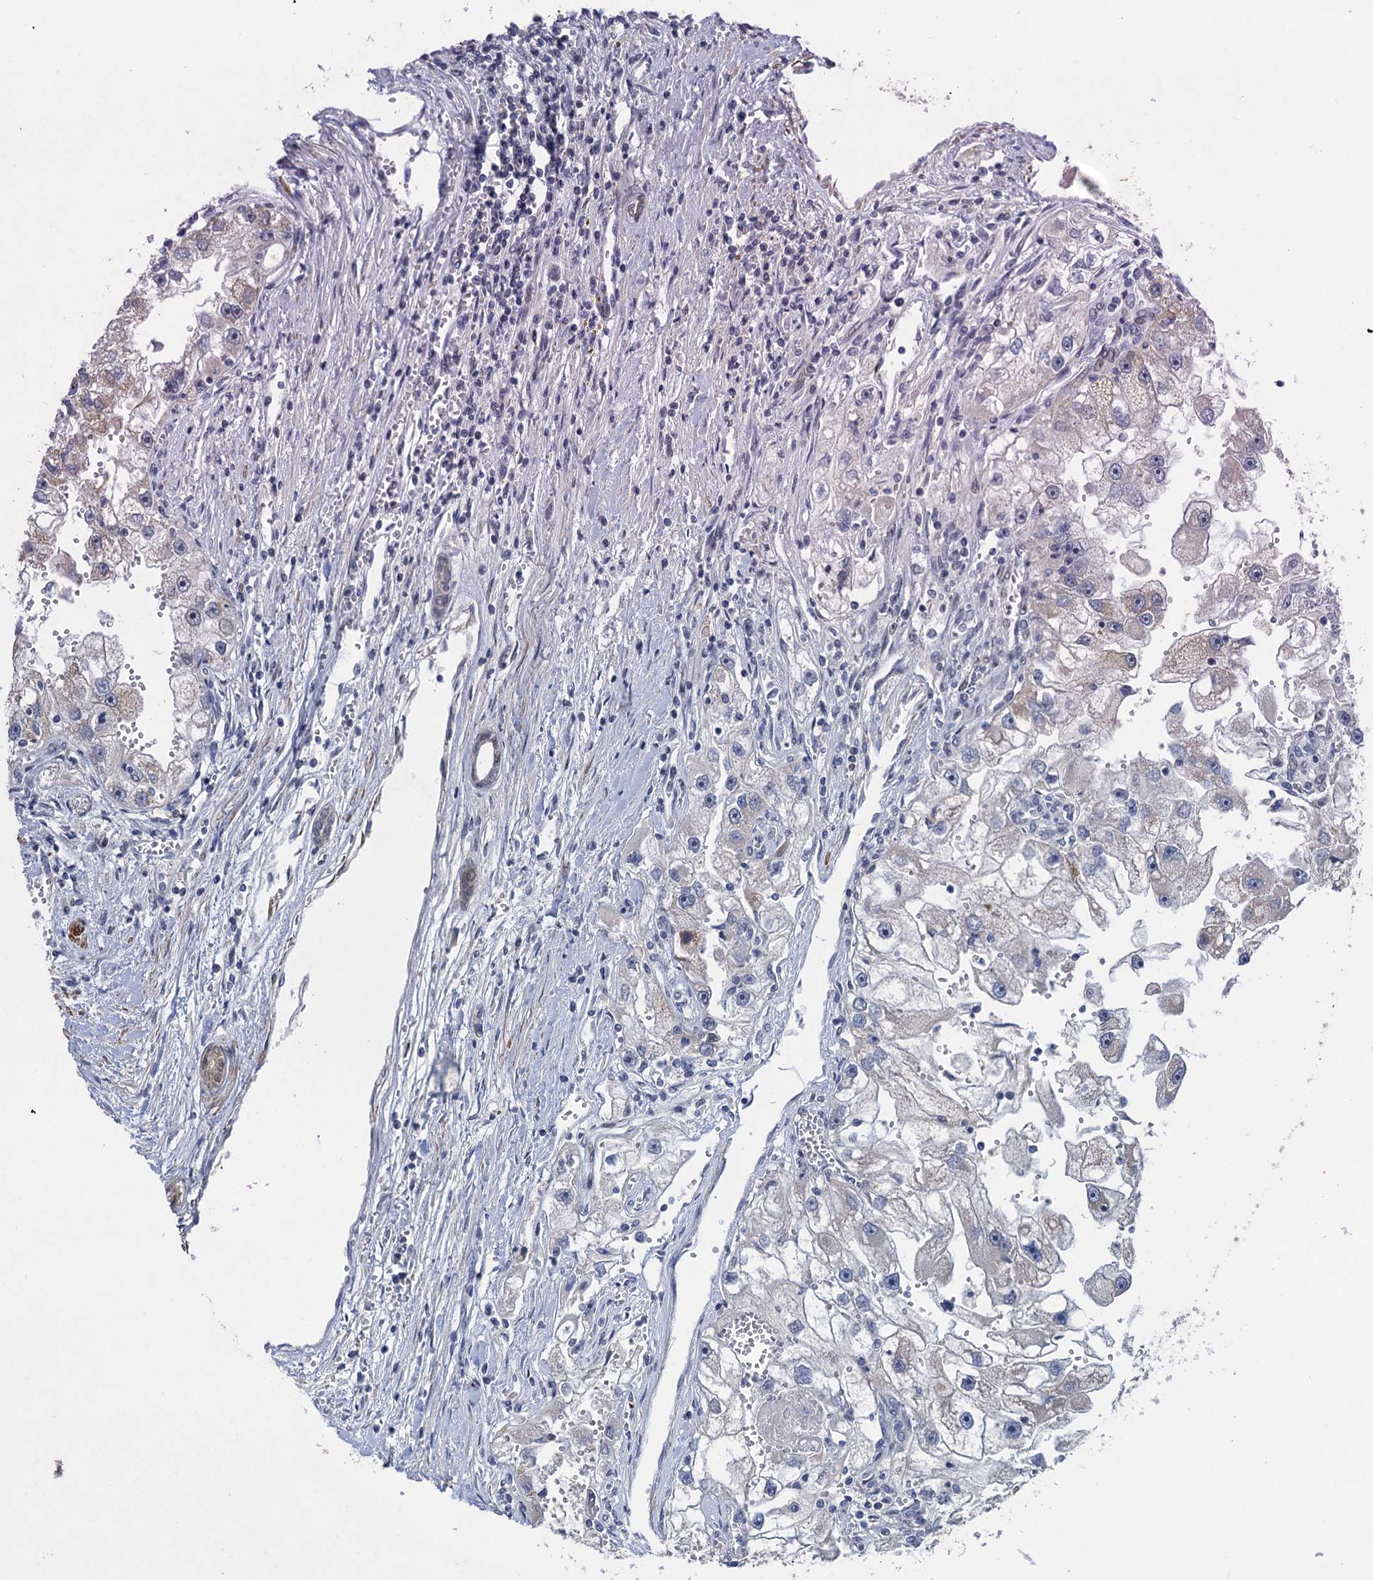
{"staining": {"intensity": "negative", "quantity": "none", "location": "none"}, "tissue": "renal cancer", "cell_type": "Tumor cells", "image_type": "cancer", "snomed": [{"axis": "morphology", "description": "Adenocarcinoma, NOS"}, {"axis": "topography", "description": "Kidney"}], "caption": "DAB (3,3'-diaminobenzidine) immunohistochemical staining of adenocarcinoma (renal) exhibits no significant expression in tumor cells. Brightfield microscopy of immunohistochemistry (IHC) stained with DAB (3,3'-diaminobenzidine) (brown) and hematoxylin (blue), captured at high magnification.", "gene": "ESYT3", "patient": {"sex": "male", "age": 63}}